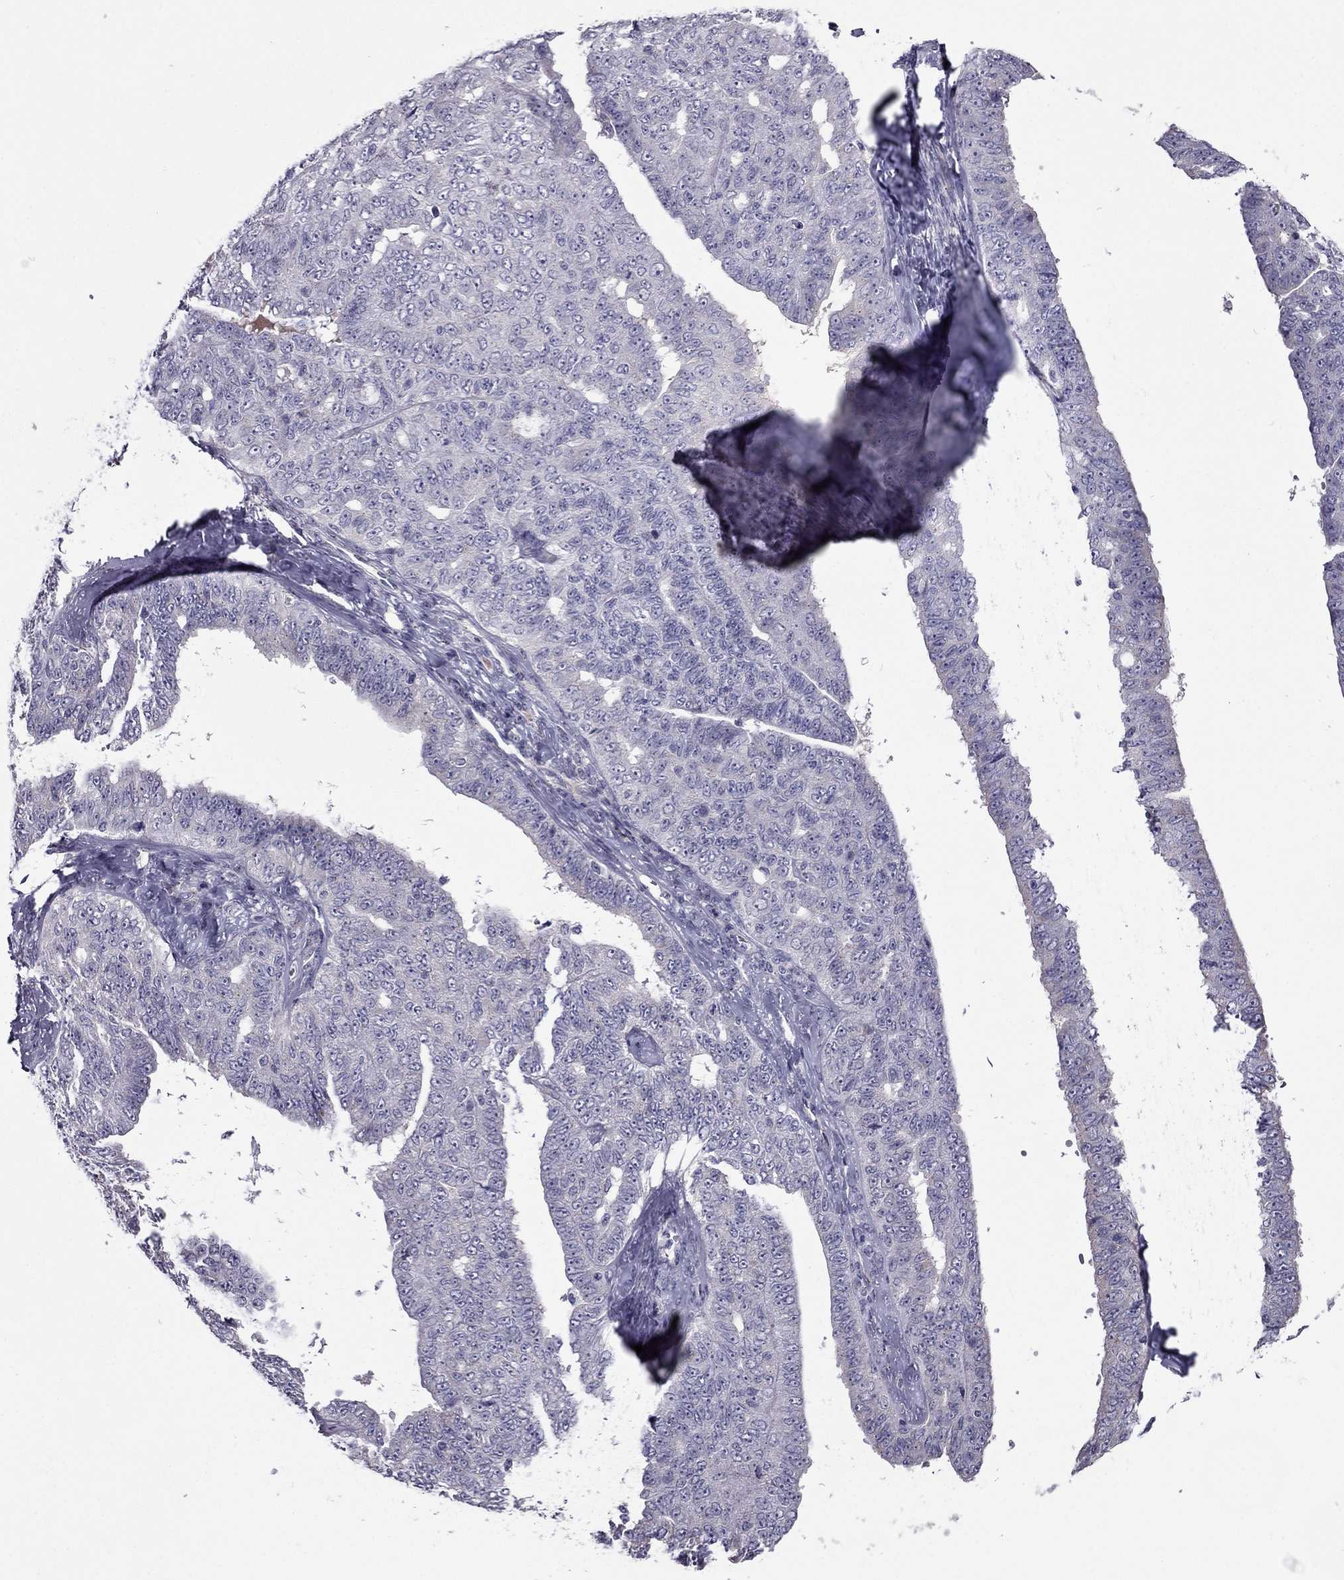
{"staining": {"intensity": "negative", "quantity": "none", "location": "none"}, "tissue": "ovarian cancer", "cell_type": "Tumor cells", "image_type": "cancer", "snomed": [{"axis": "morphology", "description": "Cystadenocarcinoma, serous, NOS"}, {"axis": "topography", "description": "Ovary"}], "caption": "Tumor cells are negative for protein expression in human serous cystadenocarcinoma (ovarian).", "gene": "MYBPH", "patient": {"sex": "female", "age": 71}}